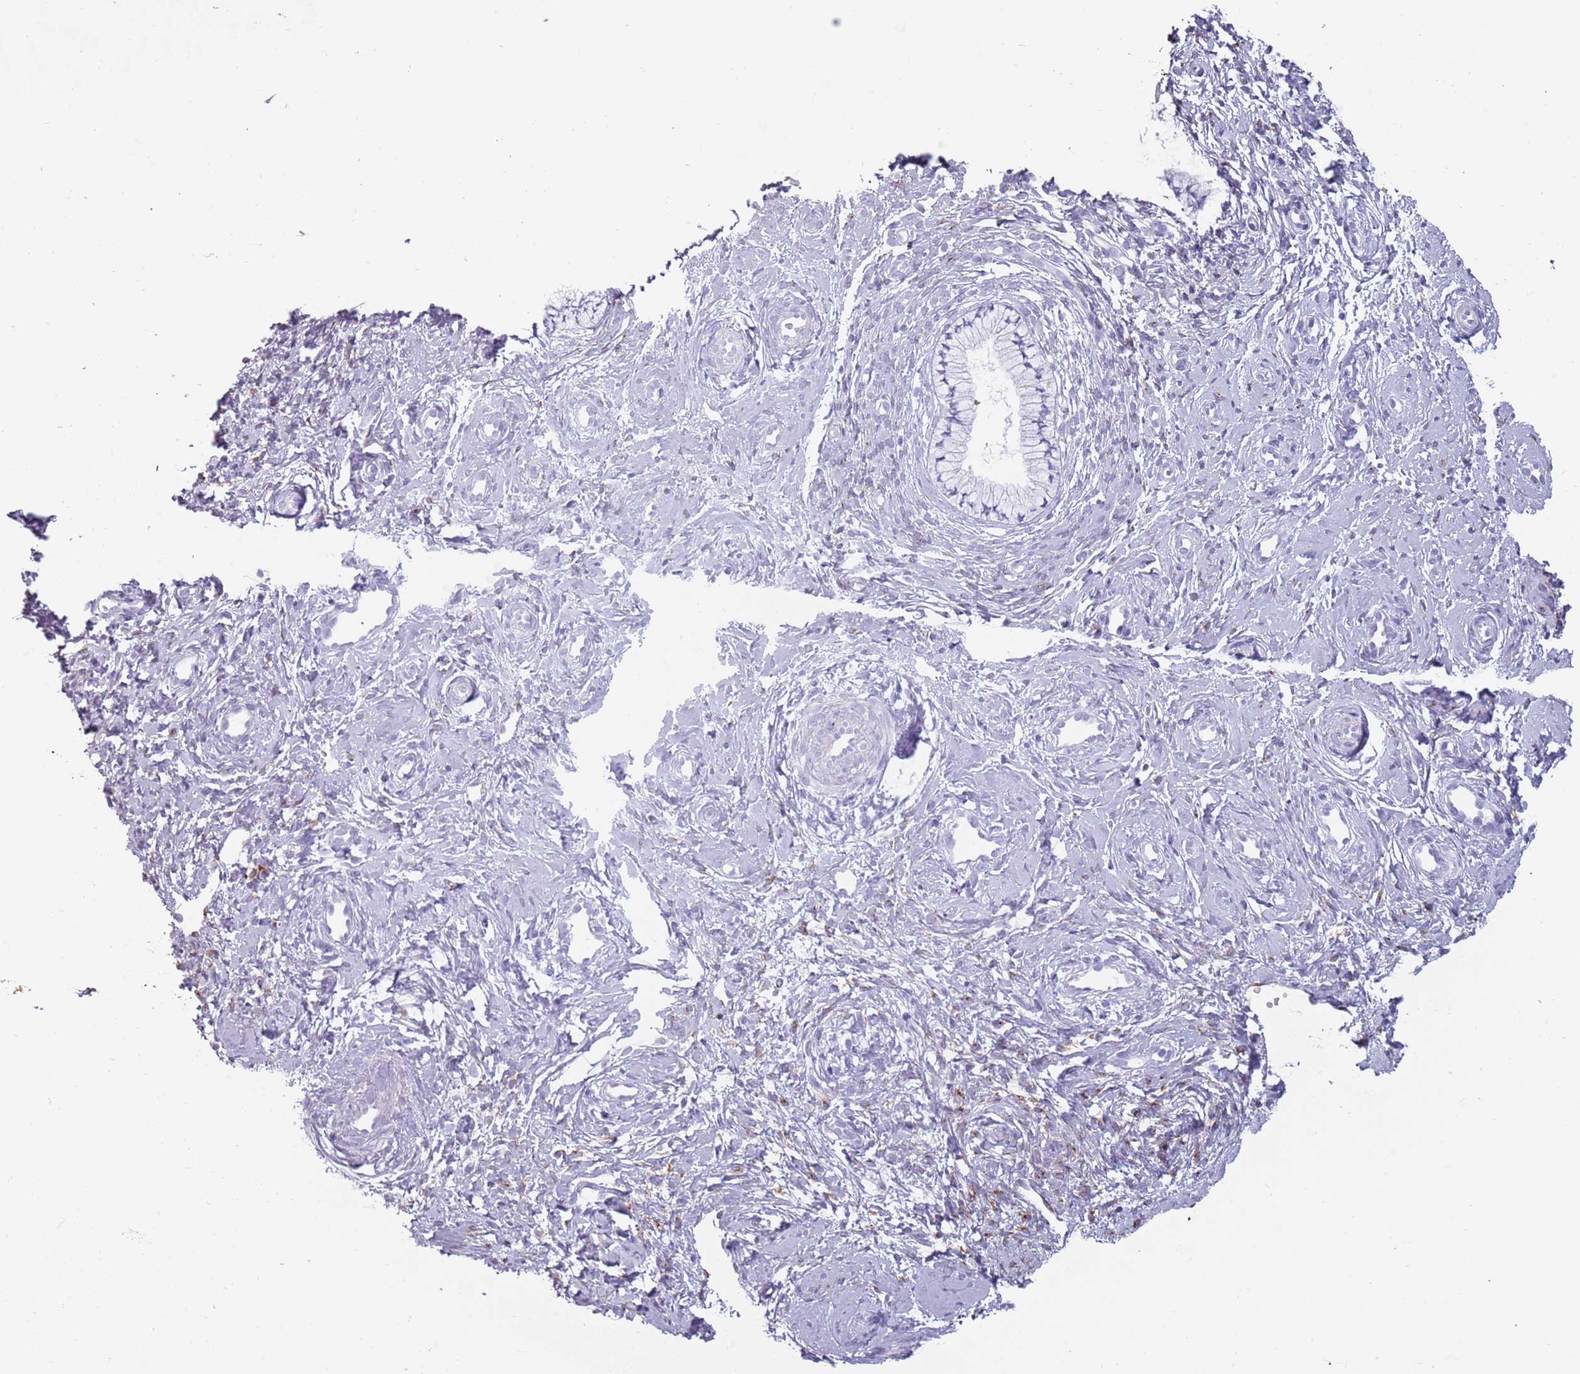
{"staining": {"intensity": "negative", "quantity": "none", "location": "none"}, "tissue": "cervix", "cell_type": "Glandular cells", "image_type": "normal", "snomed": [{"axis": "morphology", "description": "Normal tissue, NOS"}, {"axis": "topography", "description": "Cervix"}], "caption": "This is an immunohistochemistry photomicrograph of unremarkable cervix. There is no expression in glandular cells.", "gene": "COLEC12", "patient": {"sex": "female", "age": 57}}